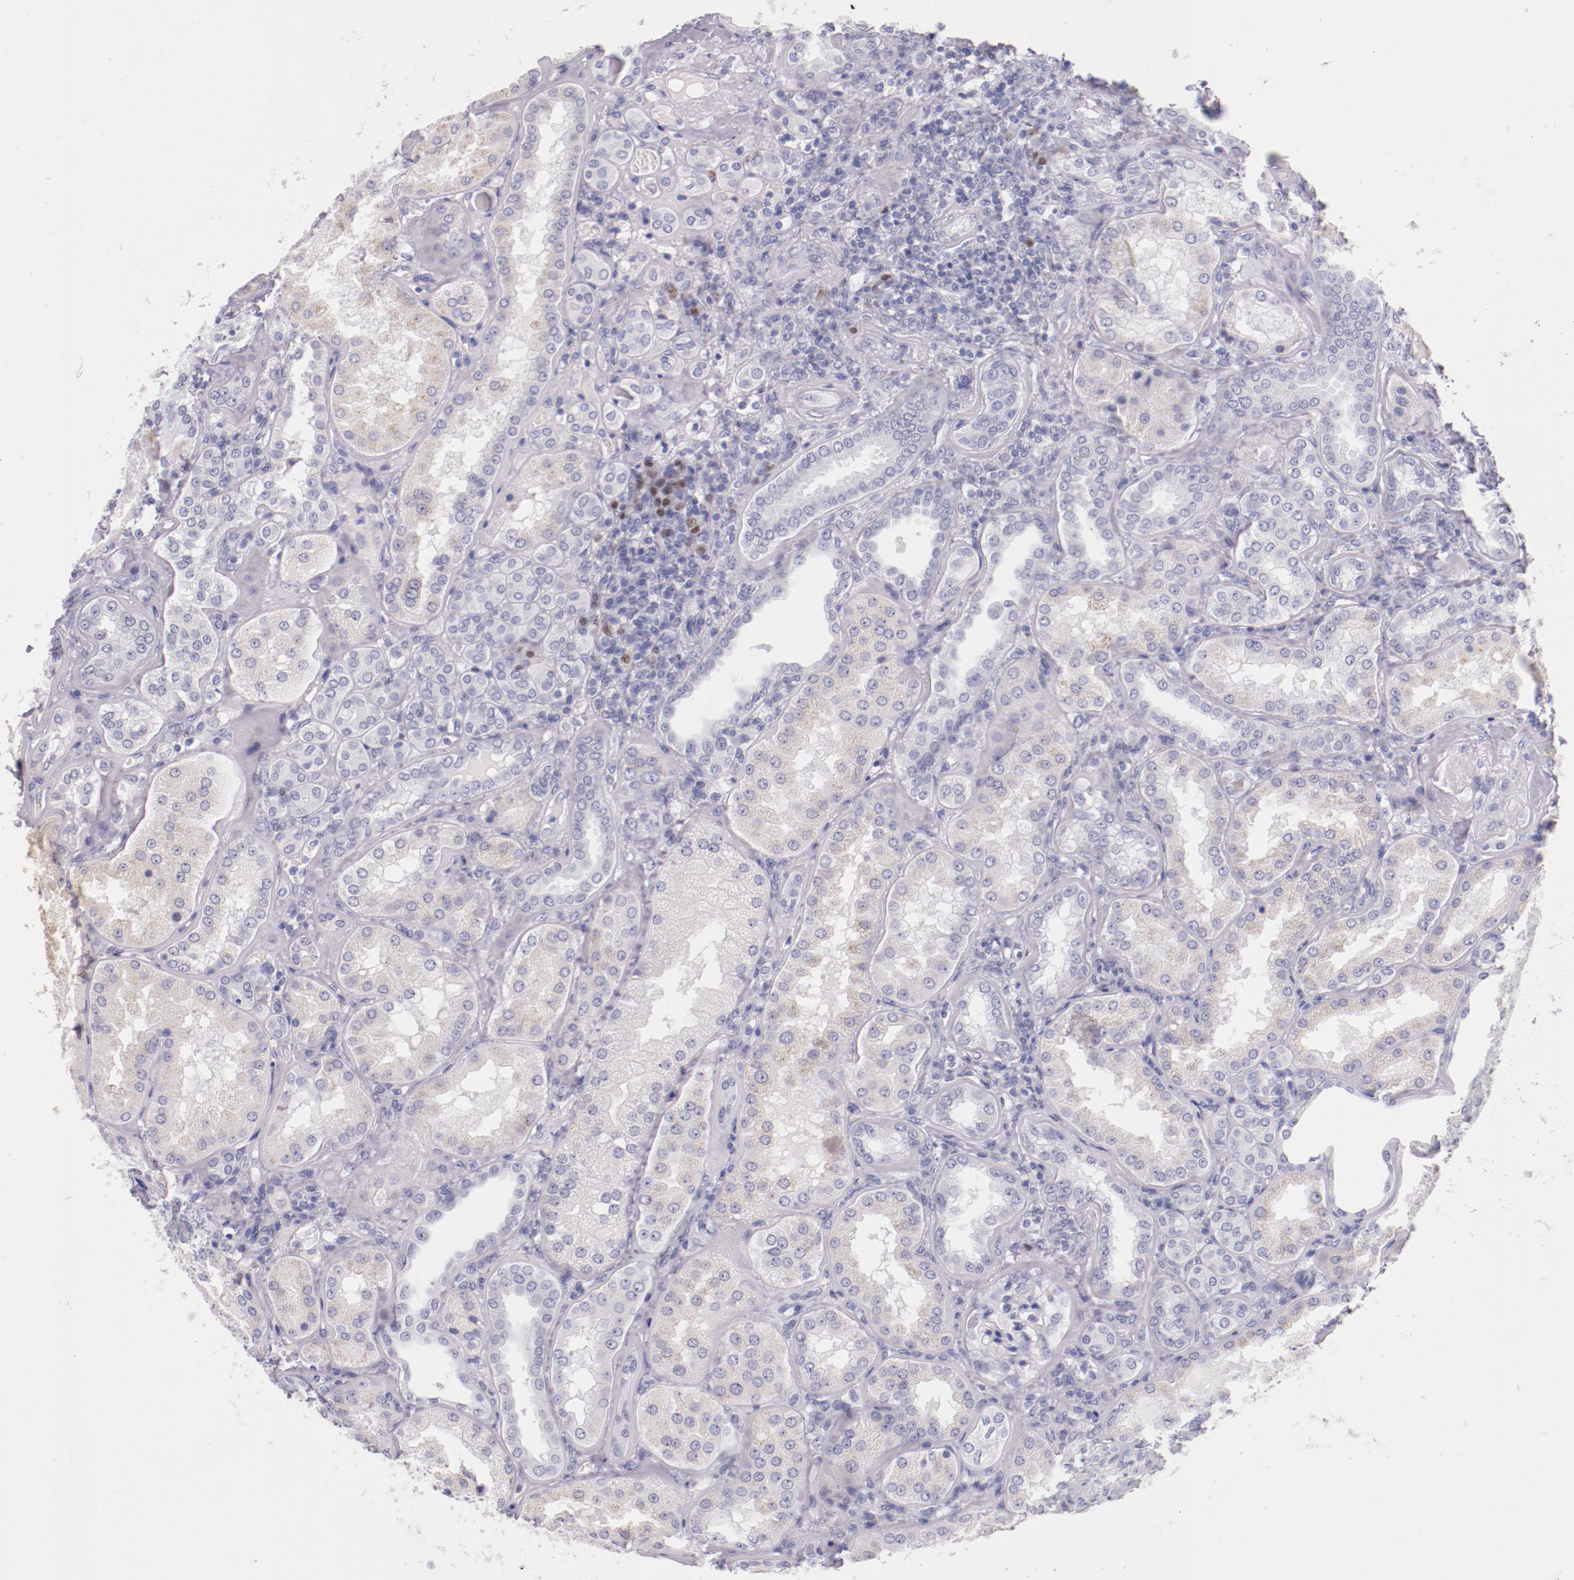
{"staining": {"intensity": "weak", "quantity": "<25%", "location": "cytoplasmic/membranous"}, "tissue": "kidney", "cell_type": "Cells in tubules", "image_type": "normal", "snomed": [{"axis": "morphology", "description": "Normal tissue, NOS"}, {"axis": "topography", "description": "Kidney"}], "caption": "DAB immunohistochemical staining of benign human kidney exhibits no significant expression in cells in tubules.", "gene": "IRF4", "patient": {"sex": "female", "age": 56}}